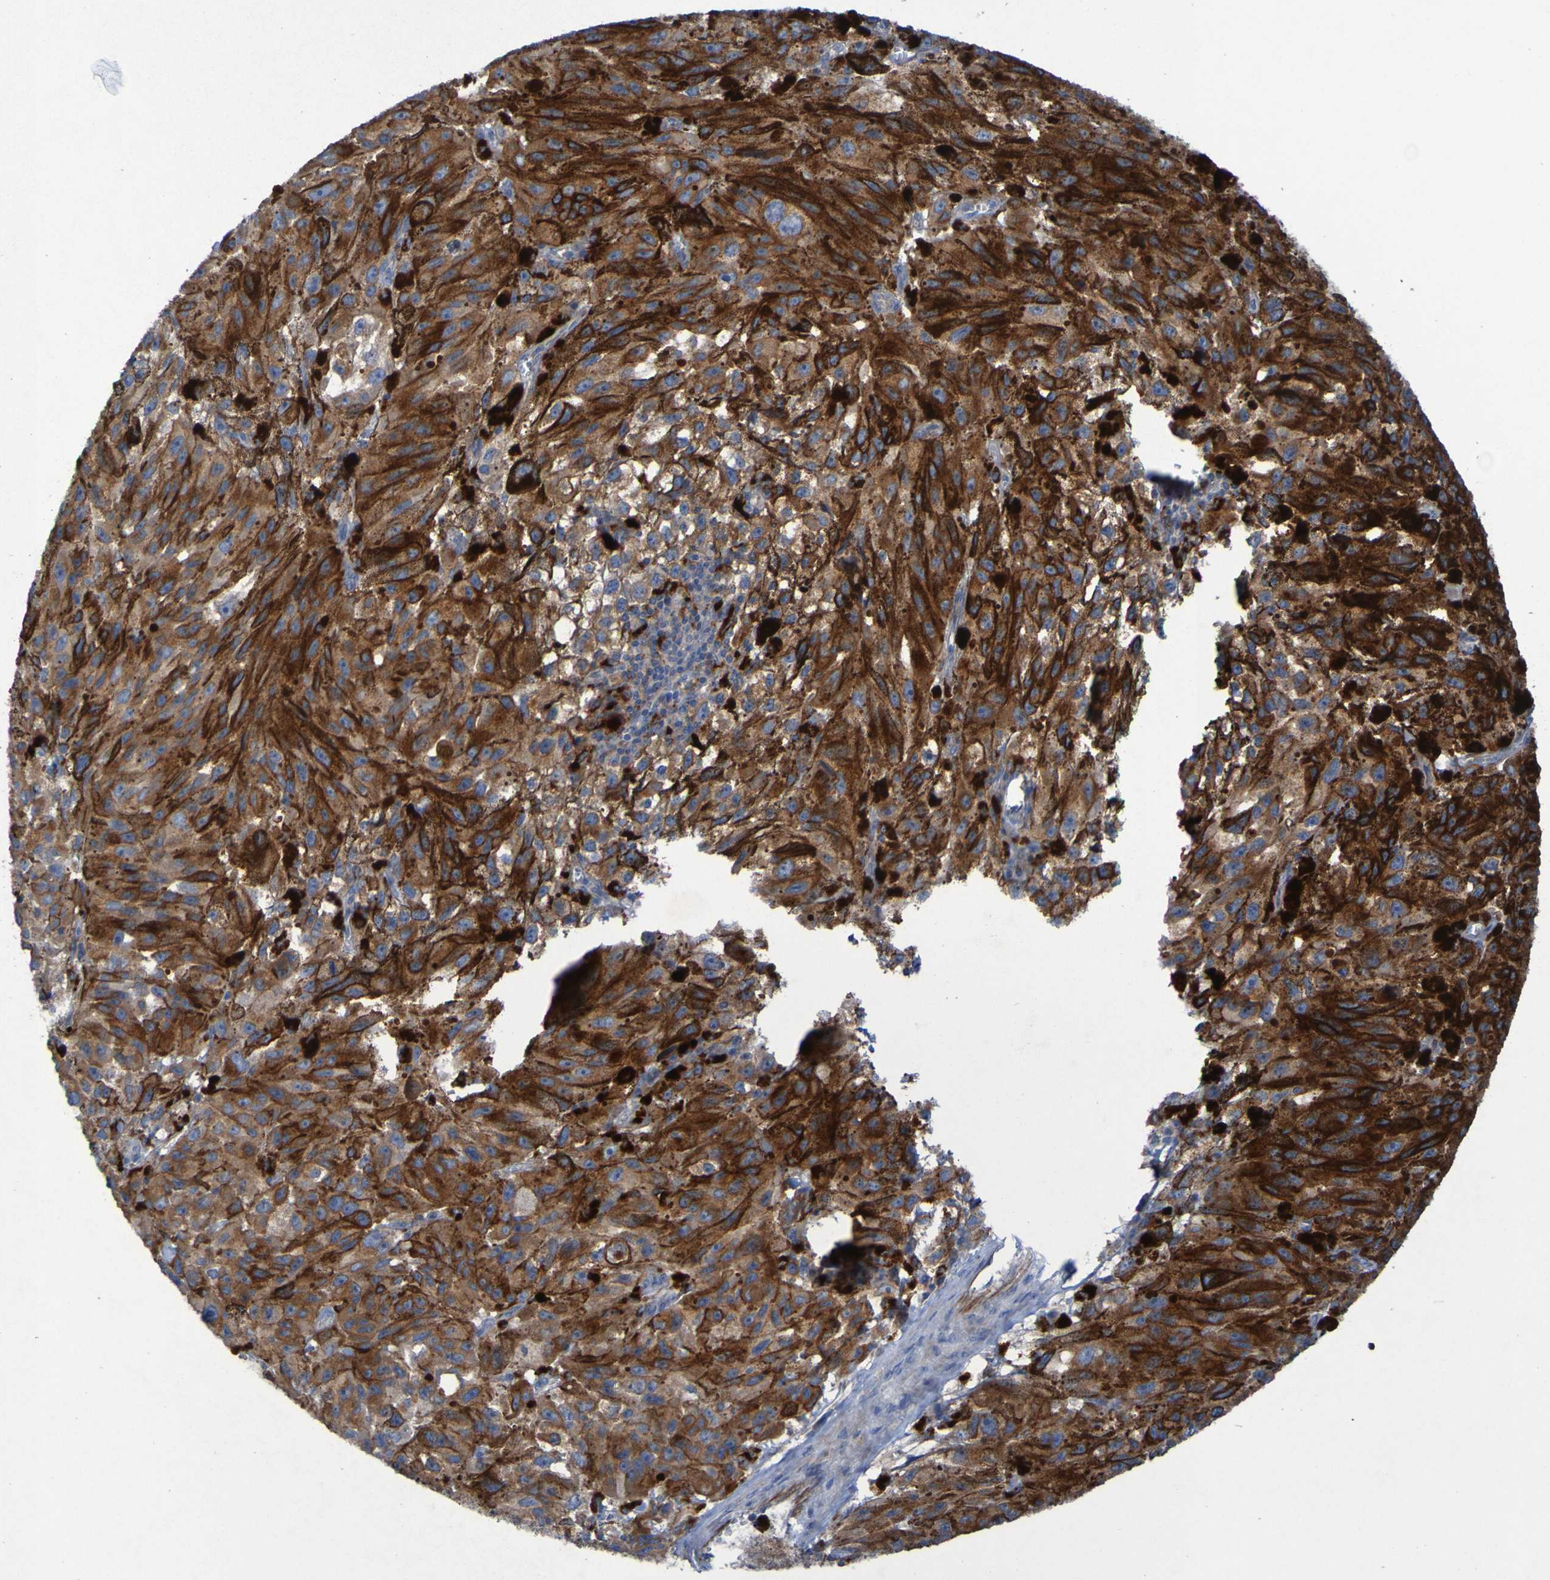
{"staining": {"intensity": "strong", "quantity": ">75%", "location": "cytoplasmic/membranous"}, "tissue": "melanoma", "cell_type": "Tumor cells", "image_type": "cancer", "snomed": [{"axis": "morphology", "description": "Malignant melanoma, NOS"}, {"axis": "topography", "description": "Skin"}], "caption": "Immunohistochemical staining of malignant melanoma exhibits high levels of strong cytoplasmic/membranous positivity in about >75% of tumor cells.", "gene": "ARHGEF16", "patient": {"sex": "female", "age": 104}}